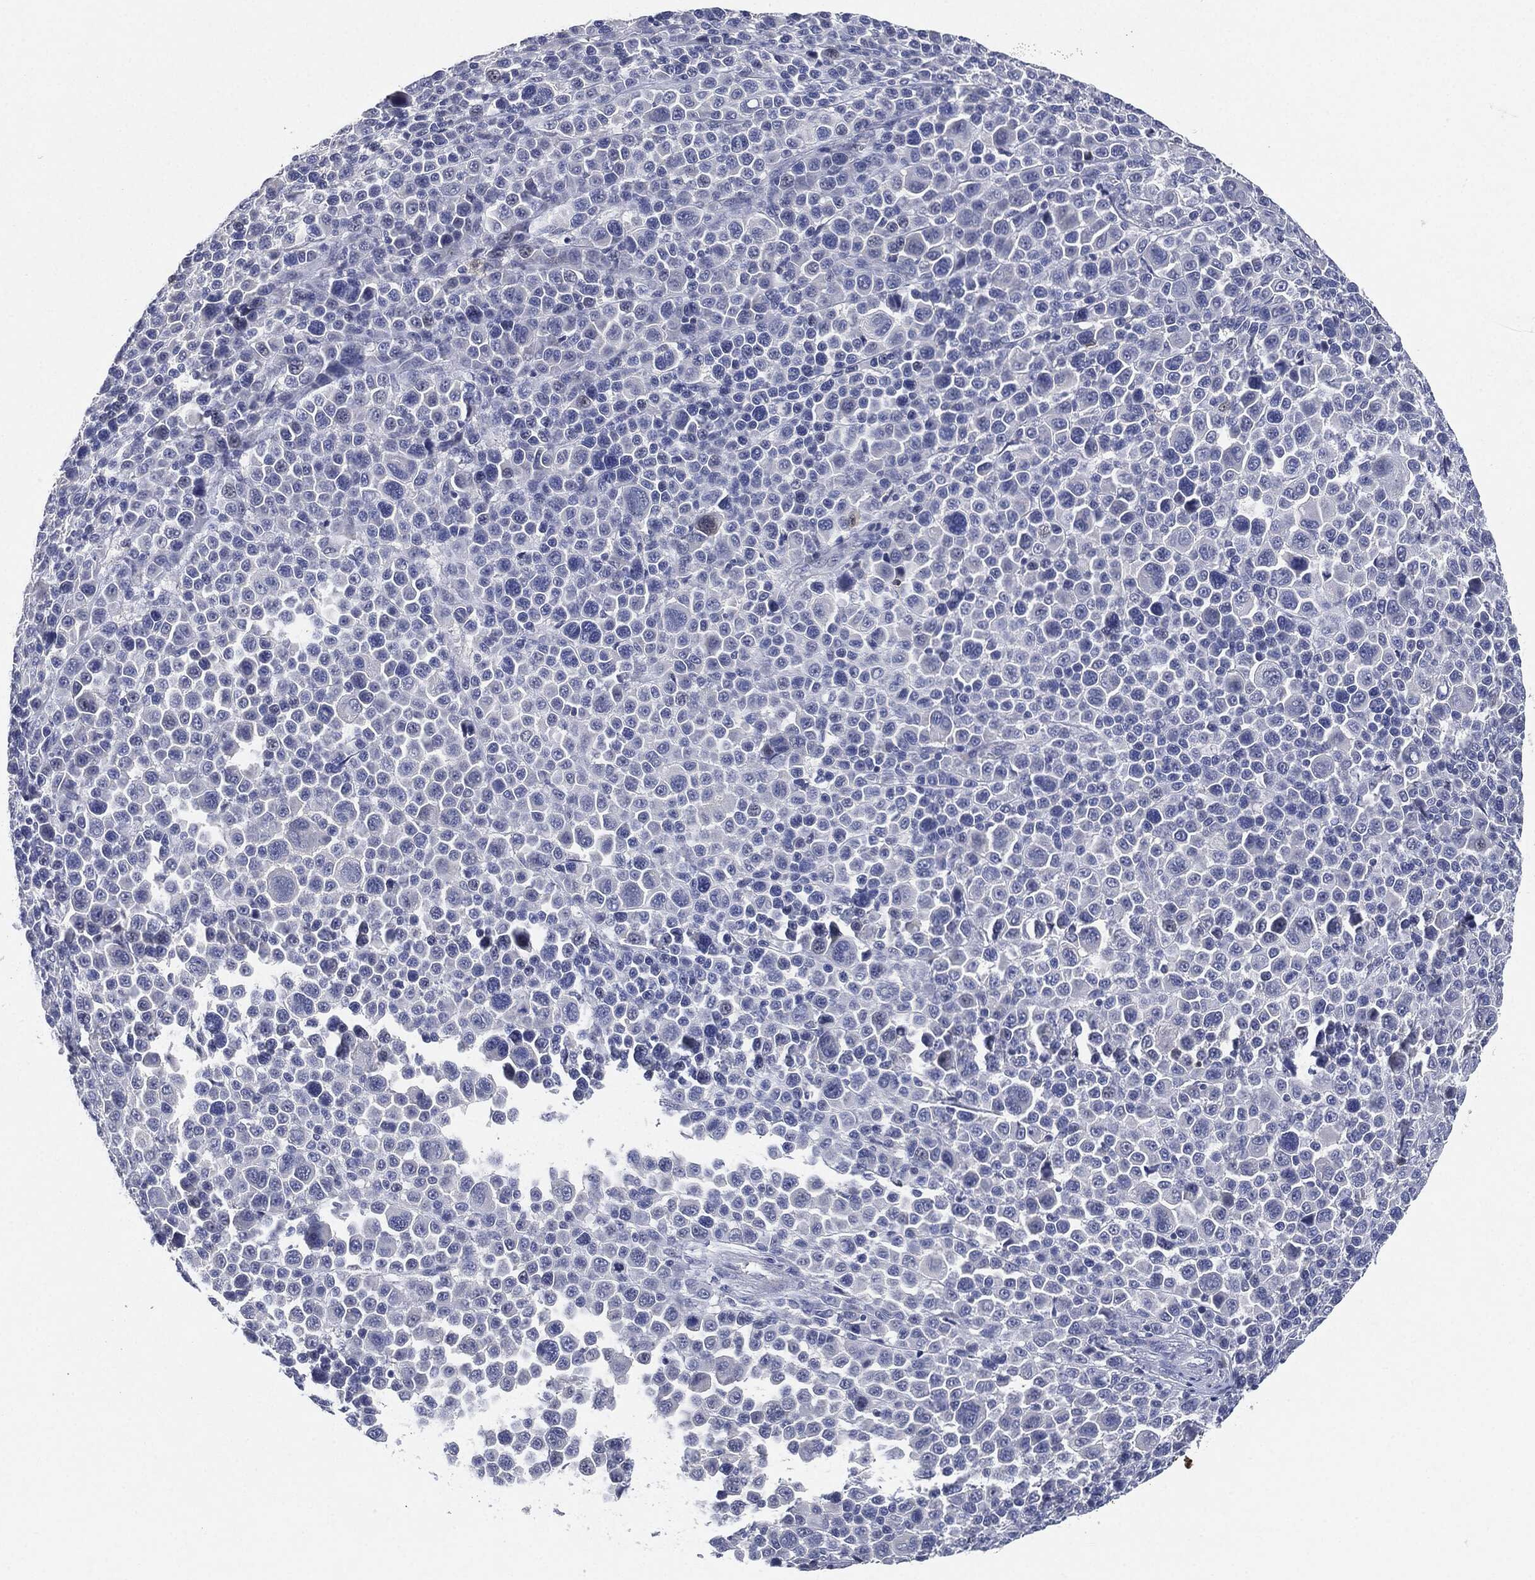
{"staining": {"intensity": "negative", "quantity": "none", "location": "none"}, "tissue": "melanoma", "cell_type": "Tumor cells", "image_type": "cancer", "snomed": [{"axis": "morphology", "description": "Malignant melanoma, NOS"}, {"axis": "topography", "description": "Skin"}], "caption": "This is an immunohistochemistry micrograph of human melanoma. There is no staining in tumor cells.", "gene": "NTRK1", "patient": {"sex": "female", "age": 57}}